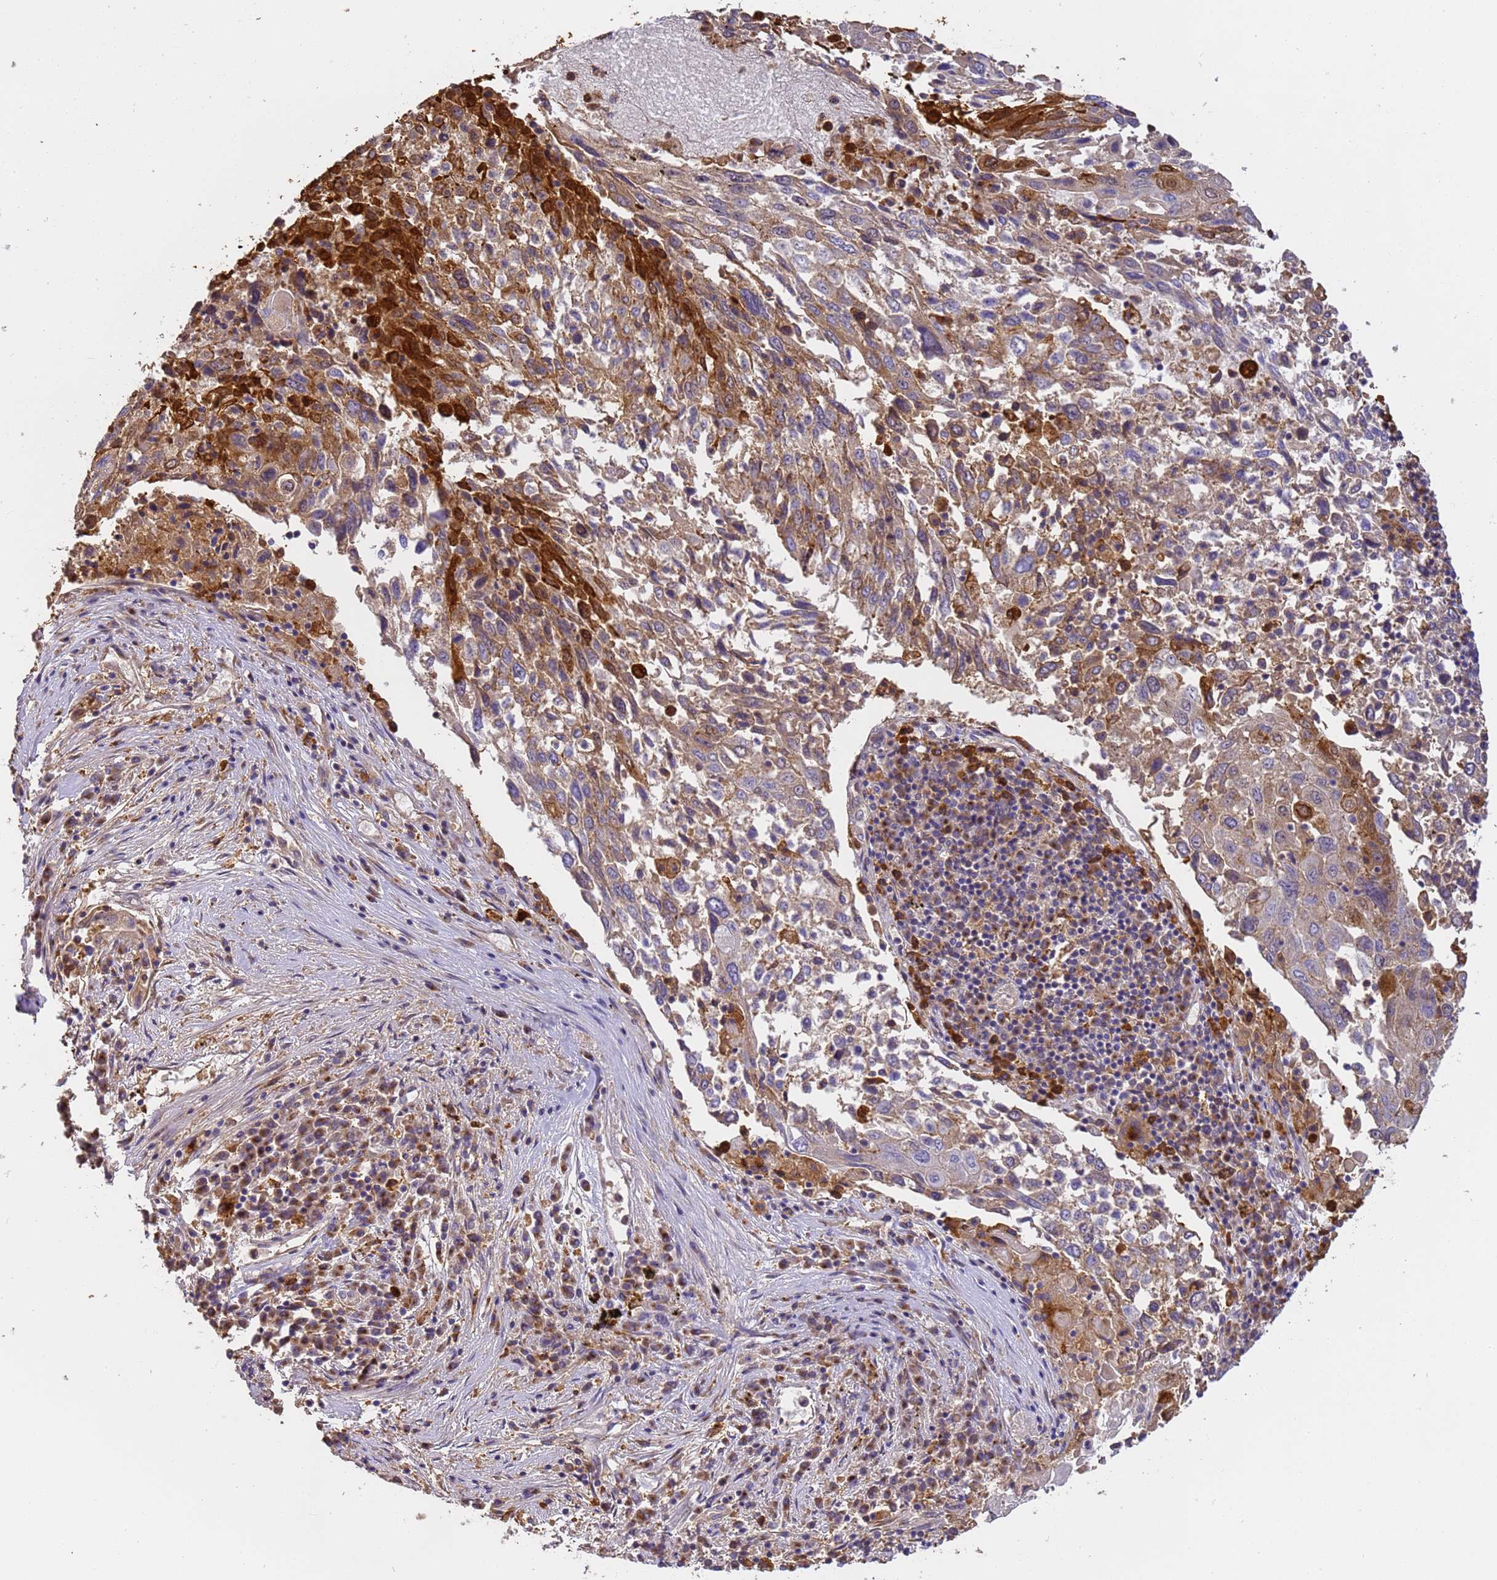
{"staining": {"intensity": "strong", "quantity": "25%-75%", "location": "cytoplasmic/membranous"}, "tissue": "lung cancer", "cell_type": "Tumor cells", "image_type": "cancer", "snomed": [{"axis": "morphology", "description": "Squamous cell carcinoma, NOS"}, {"axis": "topography", "description": "Lung"}], "caption": "Approximately 25%-75% of tumor cells in lung cancer exhibit strong cytoplasmic/membranous protein expression as visualized by brown immunohistochemical staining.", "gene": "M6PR", "patient": {"sex": "male", "age": 65}}